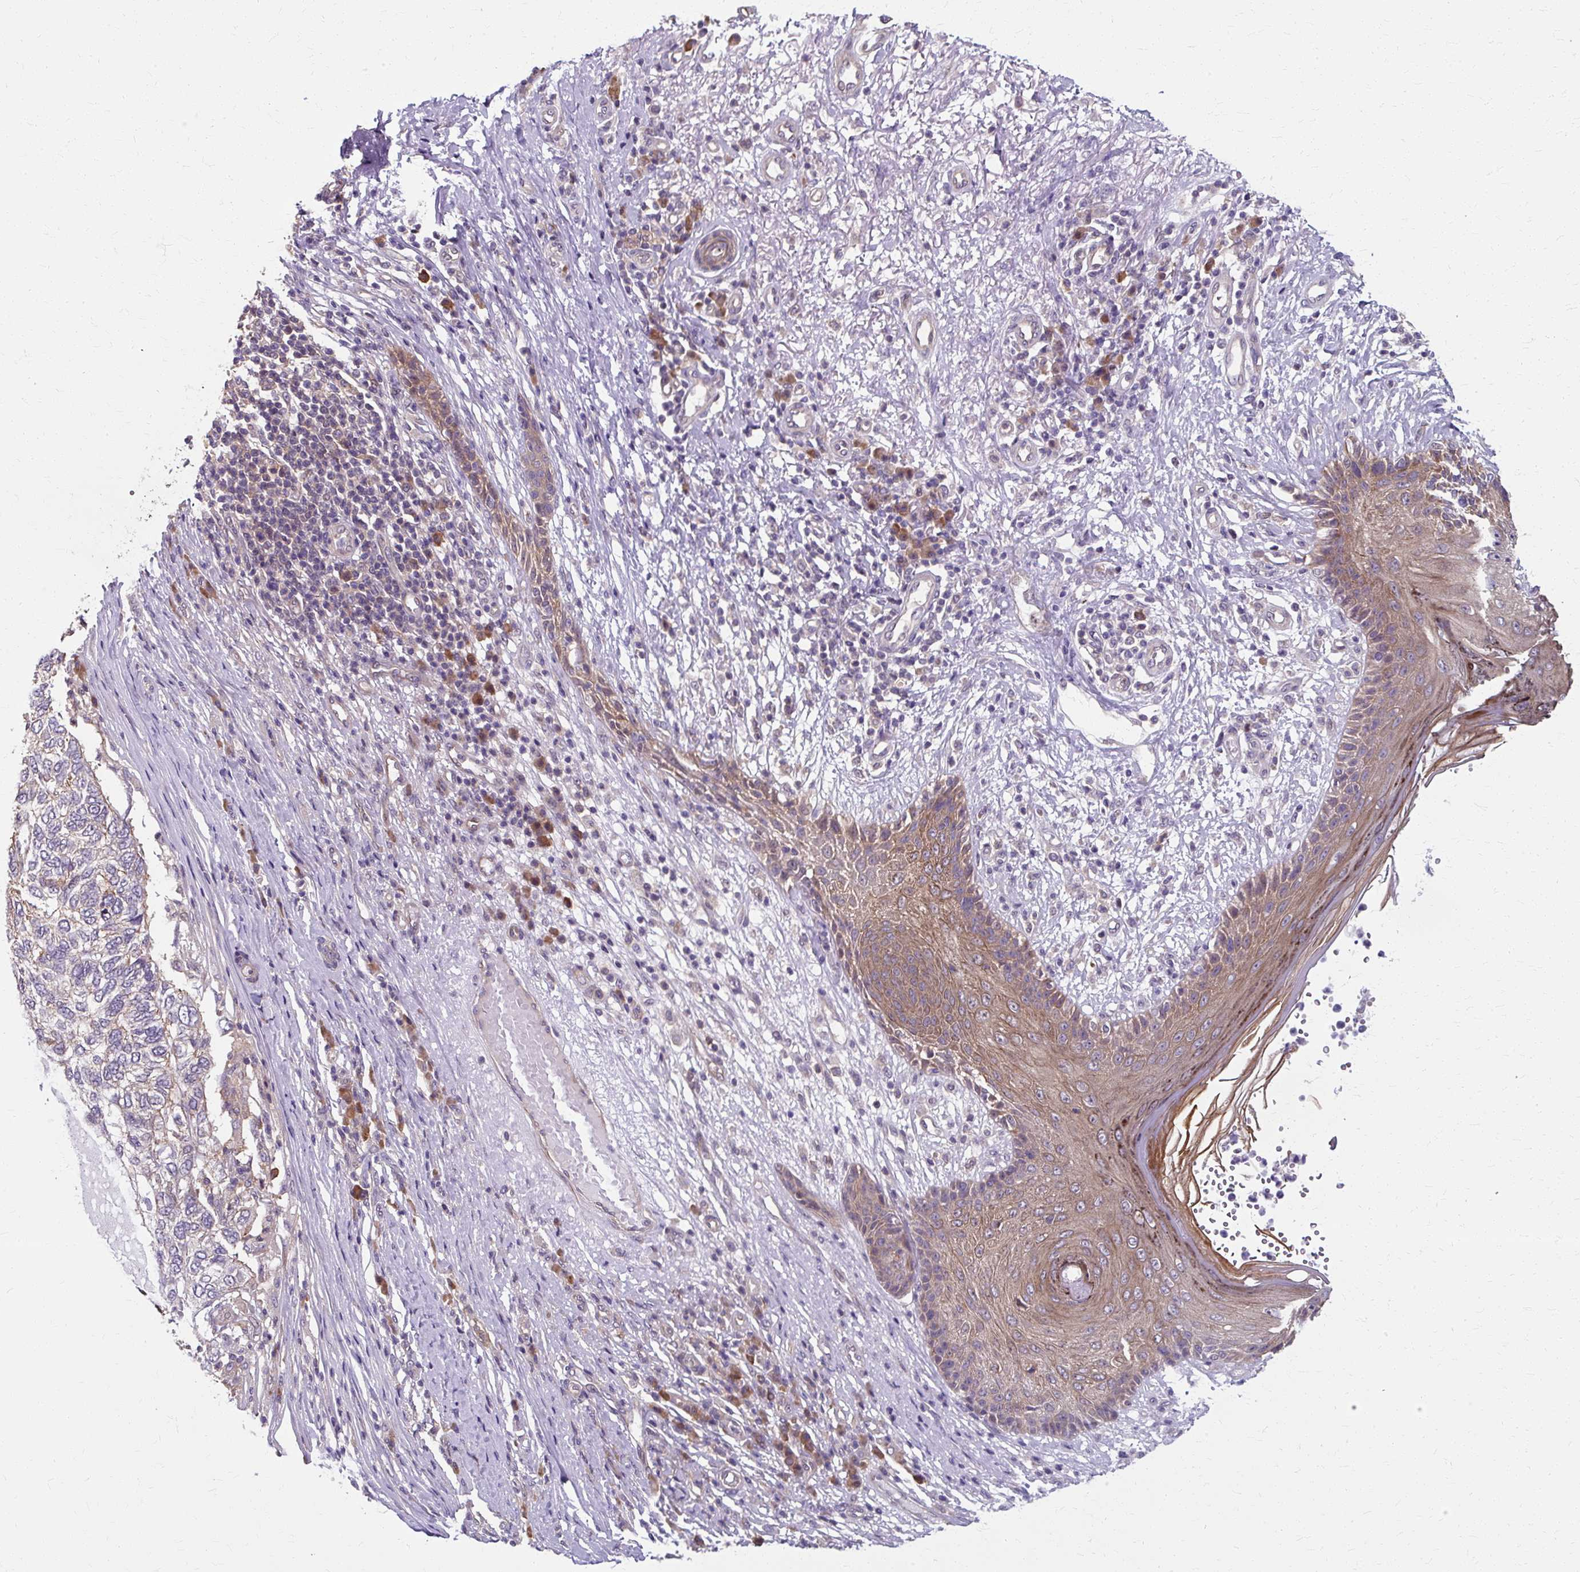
{"staining": {"intensity": "negative", "quantity": "none", "location": "none"}, "tissue": "skin cancer", "cell_type": "Tumor cells", "image_type": "cancer", "snomed": [{"axis": "morphology", "description": "Basal cell carcinoma"}, {"axis": "topography", "description": "Skin"}], "caption": "Skin basal cell carcinoma was stained to show a protein in brown. There is no significant staining in tumor cells.", "gene": "ZNF555", "patient": {"sex": "female", "age": 65}}